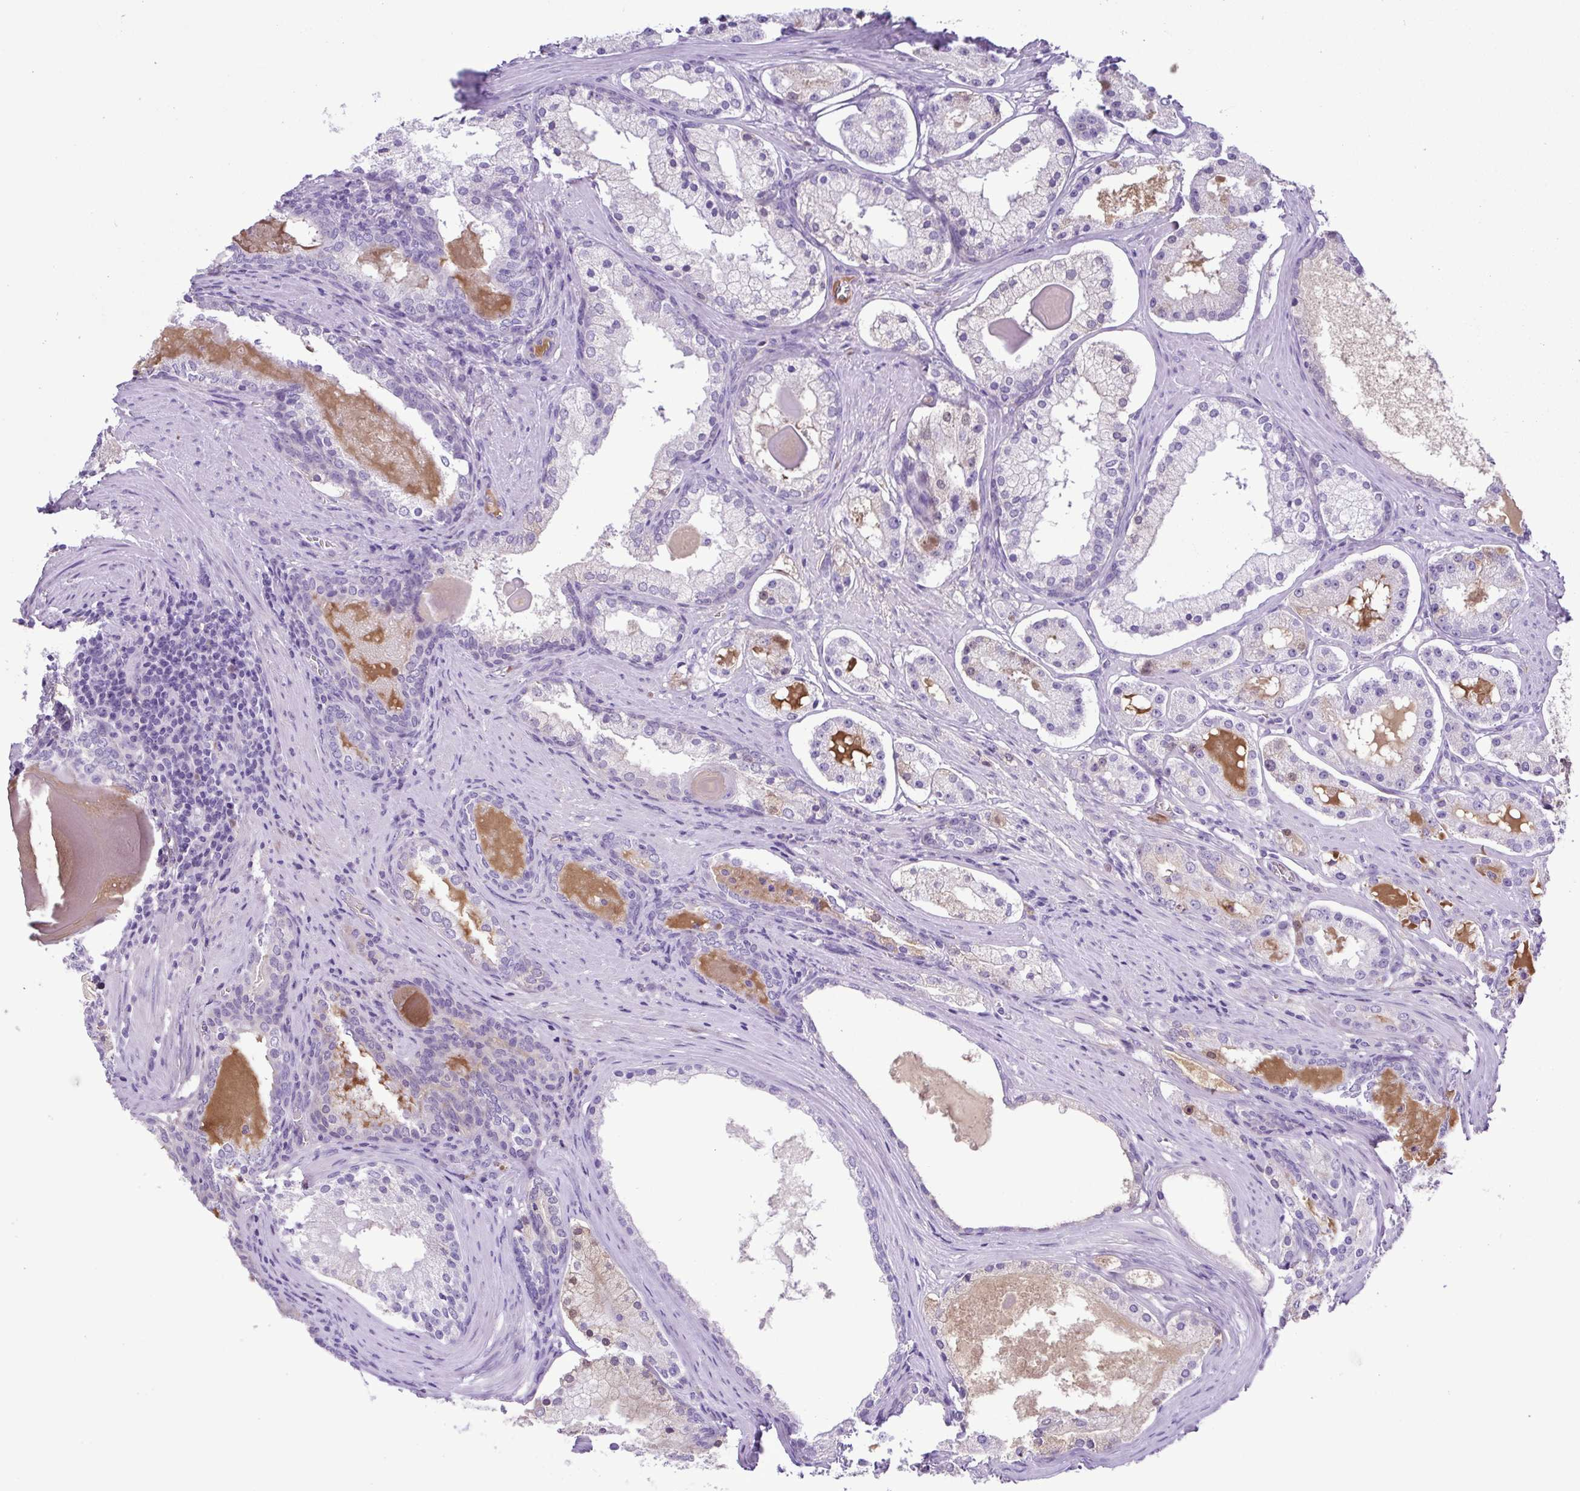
{"staining": {"intensity": "negative", "quantity": "none", "location": "none"}, "tissue": "prostate cancer", "cell_type": "Tumor cells", "image_type": "cancer", "snomed": [{"axis": "morphology", "description": "Adenocarcinoma, Low grade"}, {"axis": "topography", "description": "Prostate"}], "caption": "This is an immunohistochemistry (IHC) image of prostate cancer. There is no positivity in tumor cells.", "gene": "IGFL1", "patient": {"sex": "male", "age": 57}}